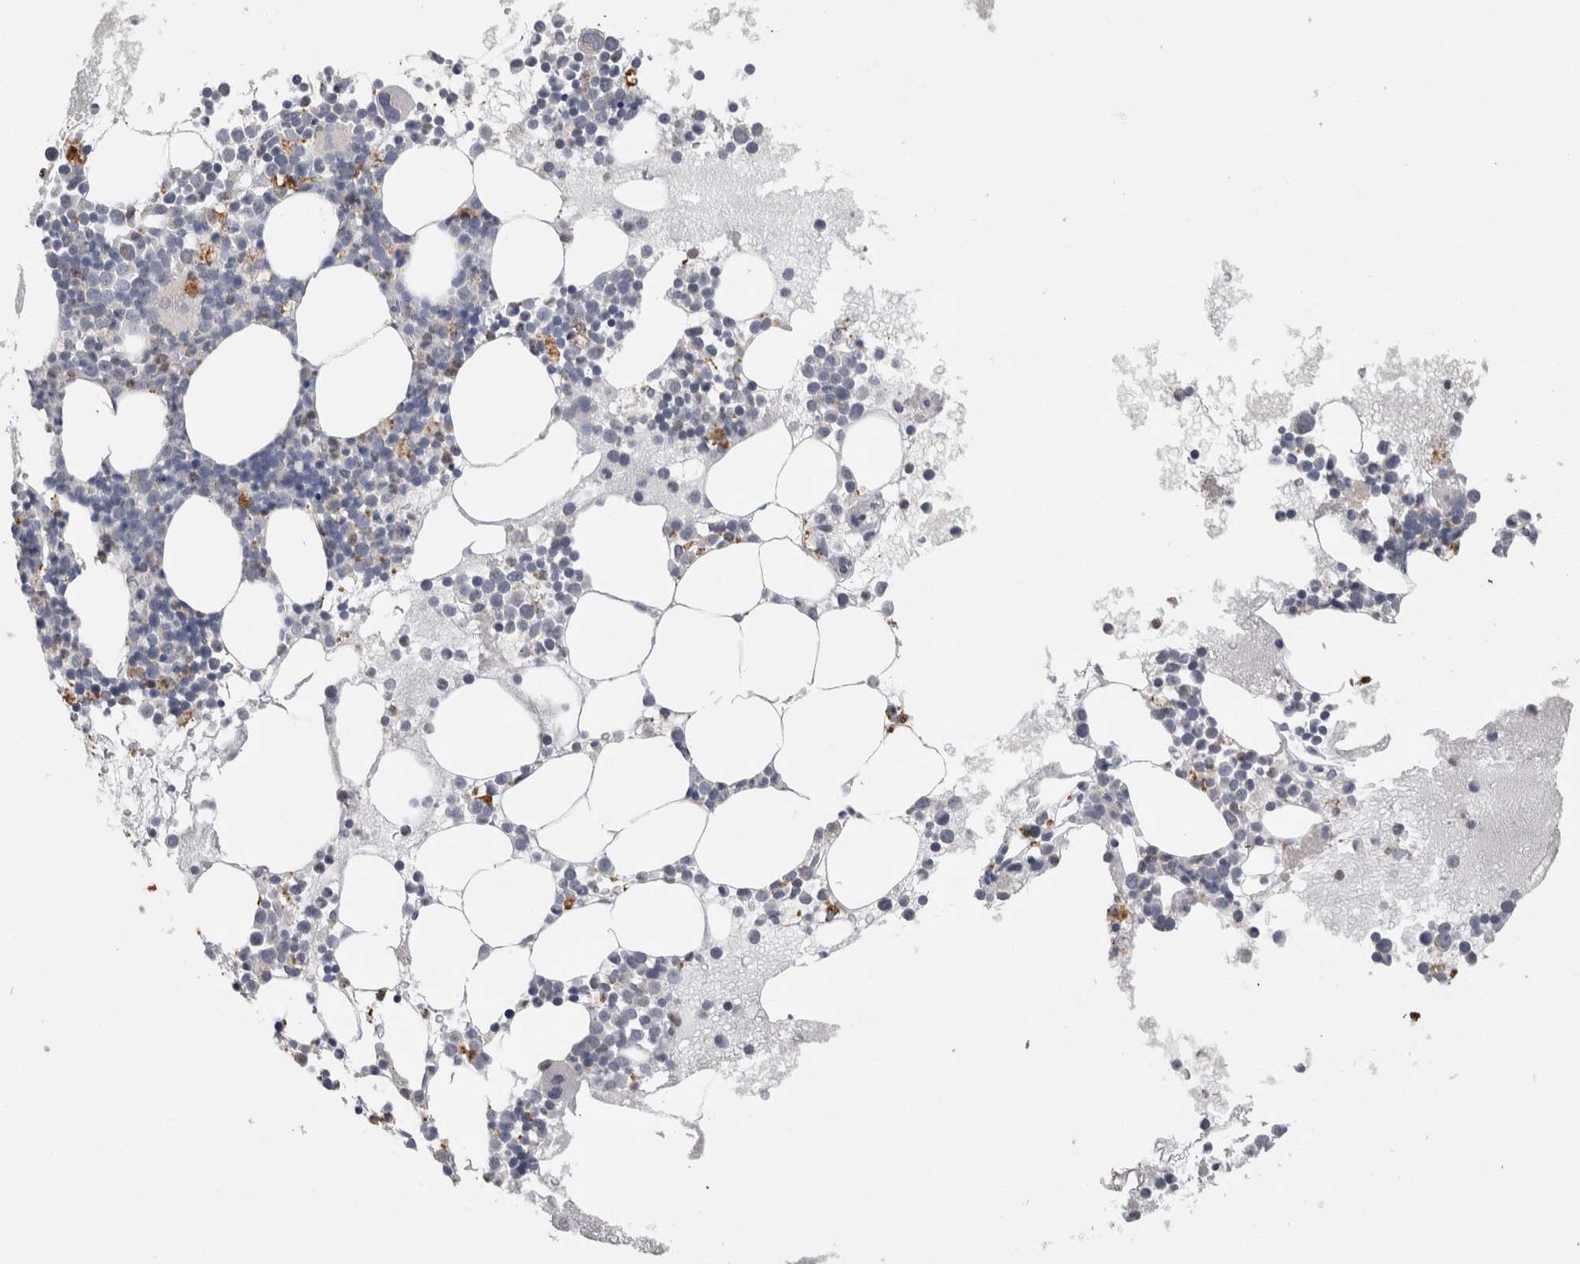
{"staining": {"intensity": "negative", "quantity": "none", "location": "none"}, "tissue": "bone marrow", "cell_type": "Hematopoietic cells", "image_type": "normal", "snomed": [{"axis": "morphology", "description": "Normal tissue, NOS"}, {"axis": "morphology", "description": "Inflammation, NOS"}, {"axis": "topography", "description": "Bone marrow"}], "caption": "This is an immunohistochemistry photomicrograph of unremarkable human bone marrow. There is no positivity in hematopoietic cells.", "gene": "CNTFR", "patient": {"sex": "female", "age": 45}}